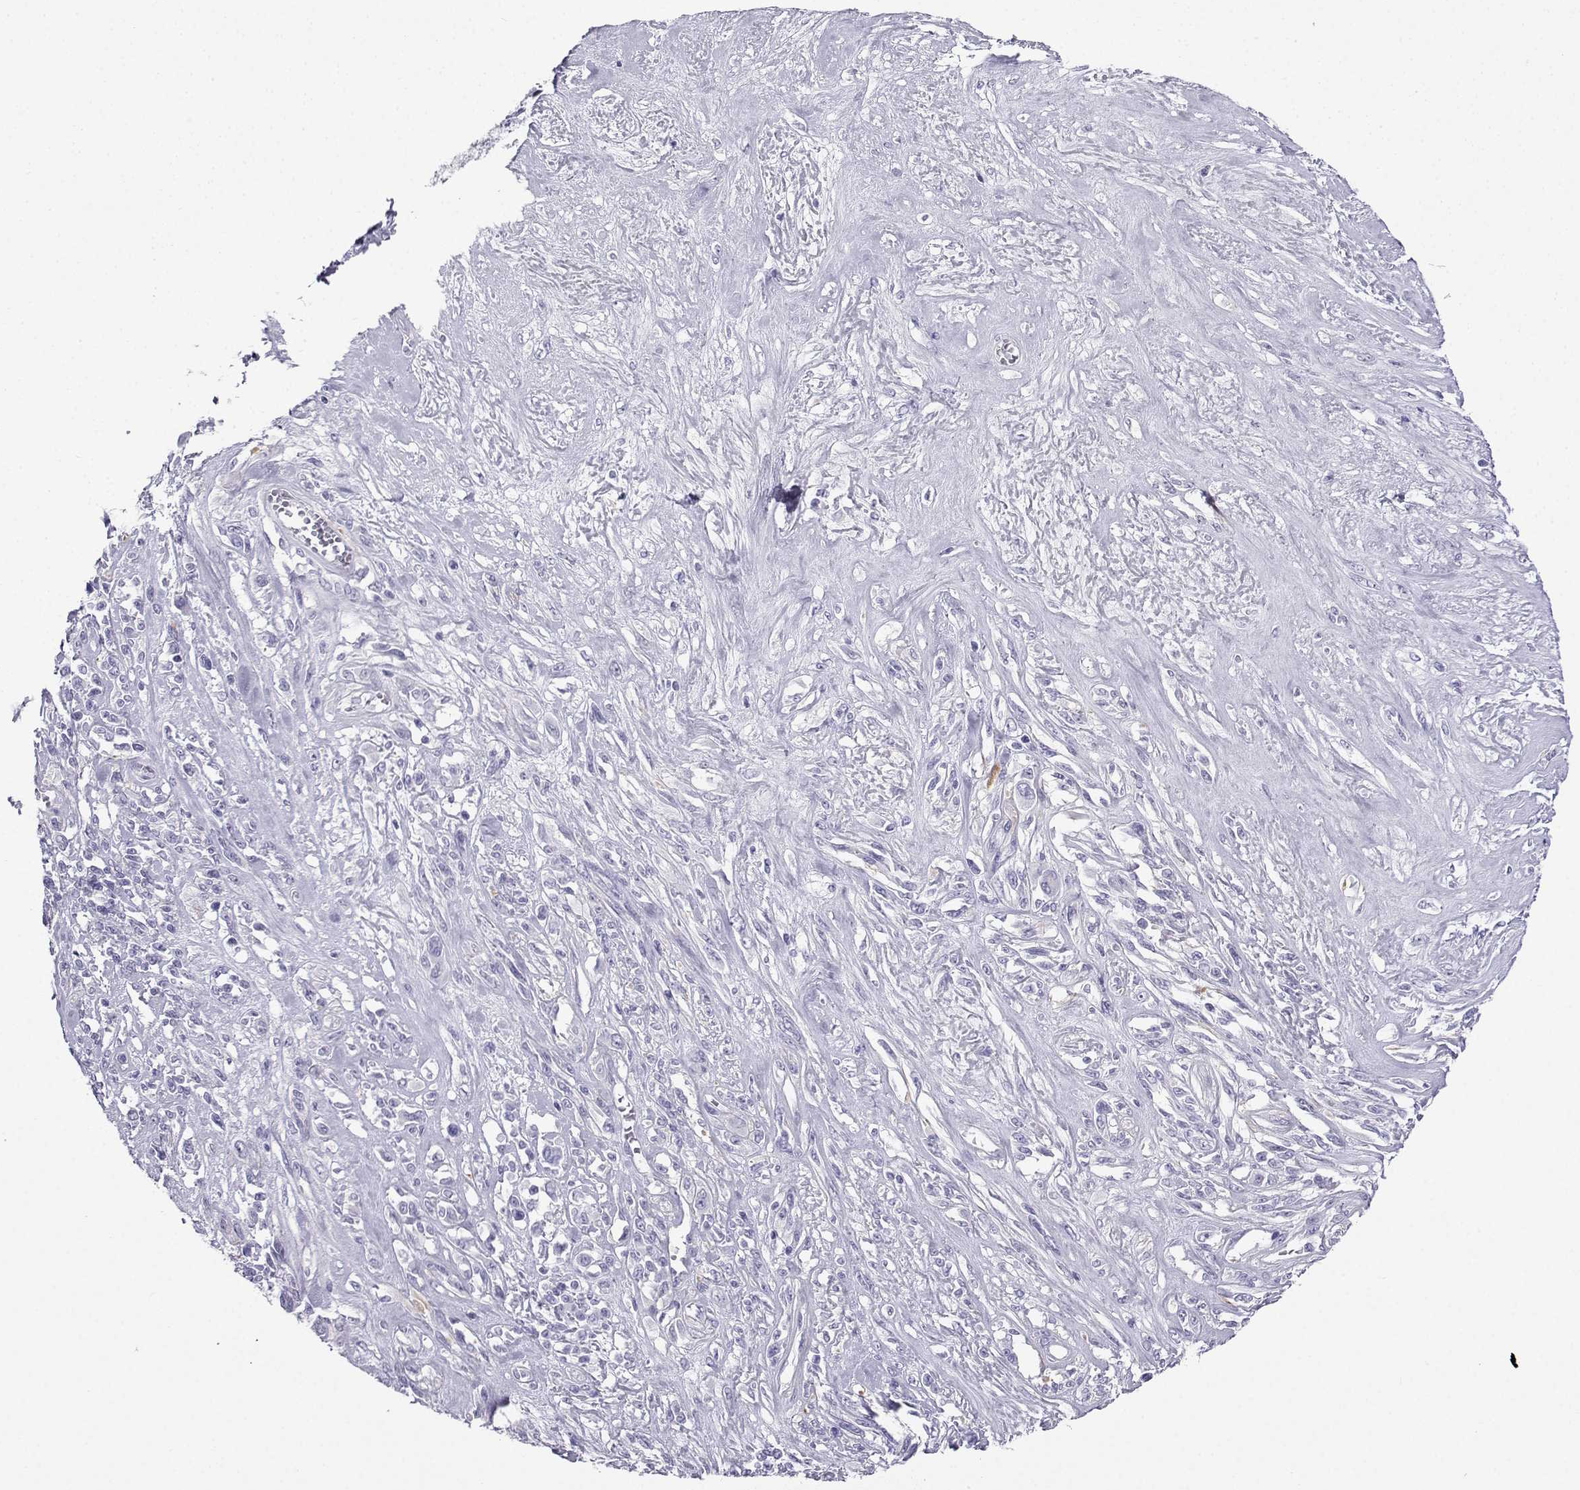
{"staining": {"intensity": "negative", "quantity": "none", "location": "none"}, "tissue": "melanoma", "cell_type": "Tumor cells", "image_type": "cancer", "snomed": [{"axis": "morphology", "description": "Malignant melanoma, NOS"}, {"axis": "topography", "description": "Skin"}], "caption": "Photomicrograph shows no protein positivity in tumor cells of melanoma tissue. (DAB immunohistochemistry visualized using brightfield microscopy, high magnification).", "gene": "SLC18A2", "patient": {"sex": "female", "age": 91}}